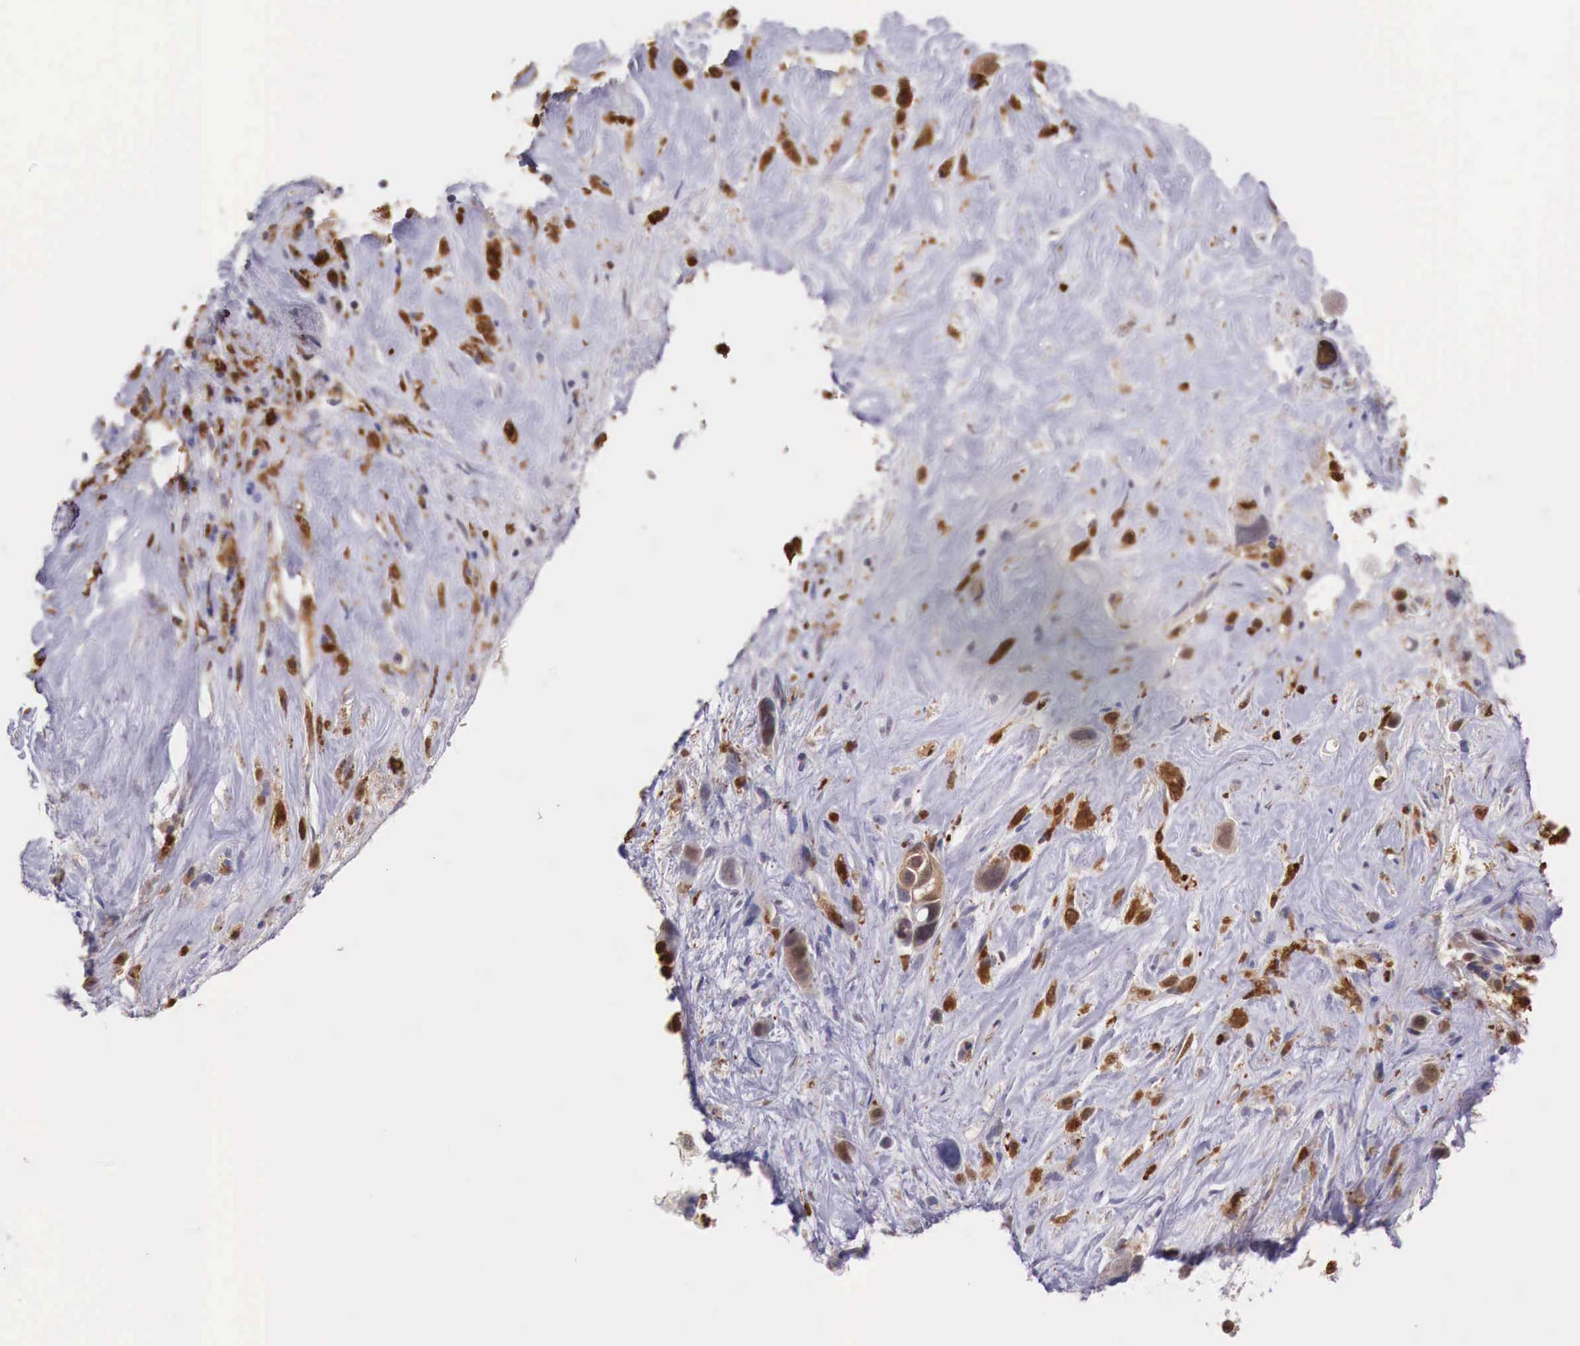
{"staining": {"intensity": "moderate", "quantity": ">75%", "location": "cytoplasmic/membranous"}, "tissue": "liver cancer", "cell_type": "Tumor cells", "image_type": "cancer", "snomed": [{"axis": "morphology", "description": "Cholangiocarcinoma"}, {"axis": "topography", "description": "Liver"}], "caption": "The image demonstrates a brown stain indicating the presence of a protein in the cytoplasmic/membranous of tumor cells in liver cholangiocarcinoma. (brown staining indicates protein expression, while blue staining denotes nuclei).", "gene": "GAB2", "patient": {"sex": "female", "age": 79}}